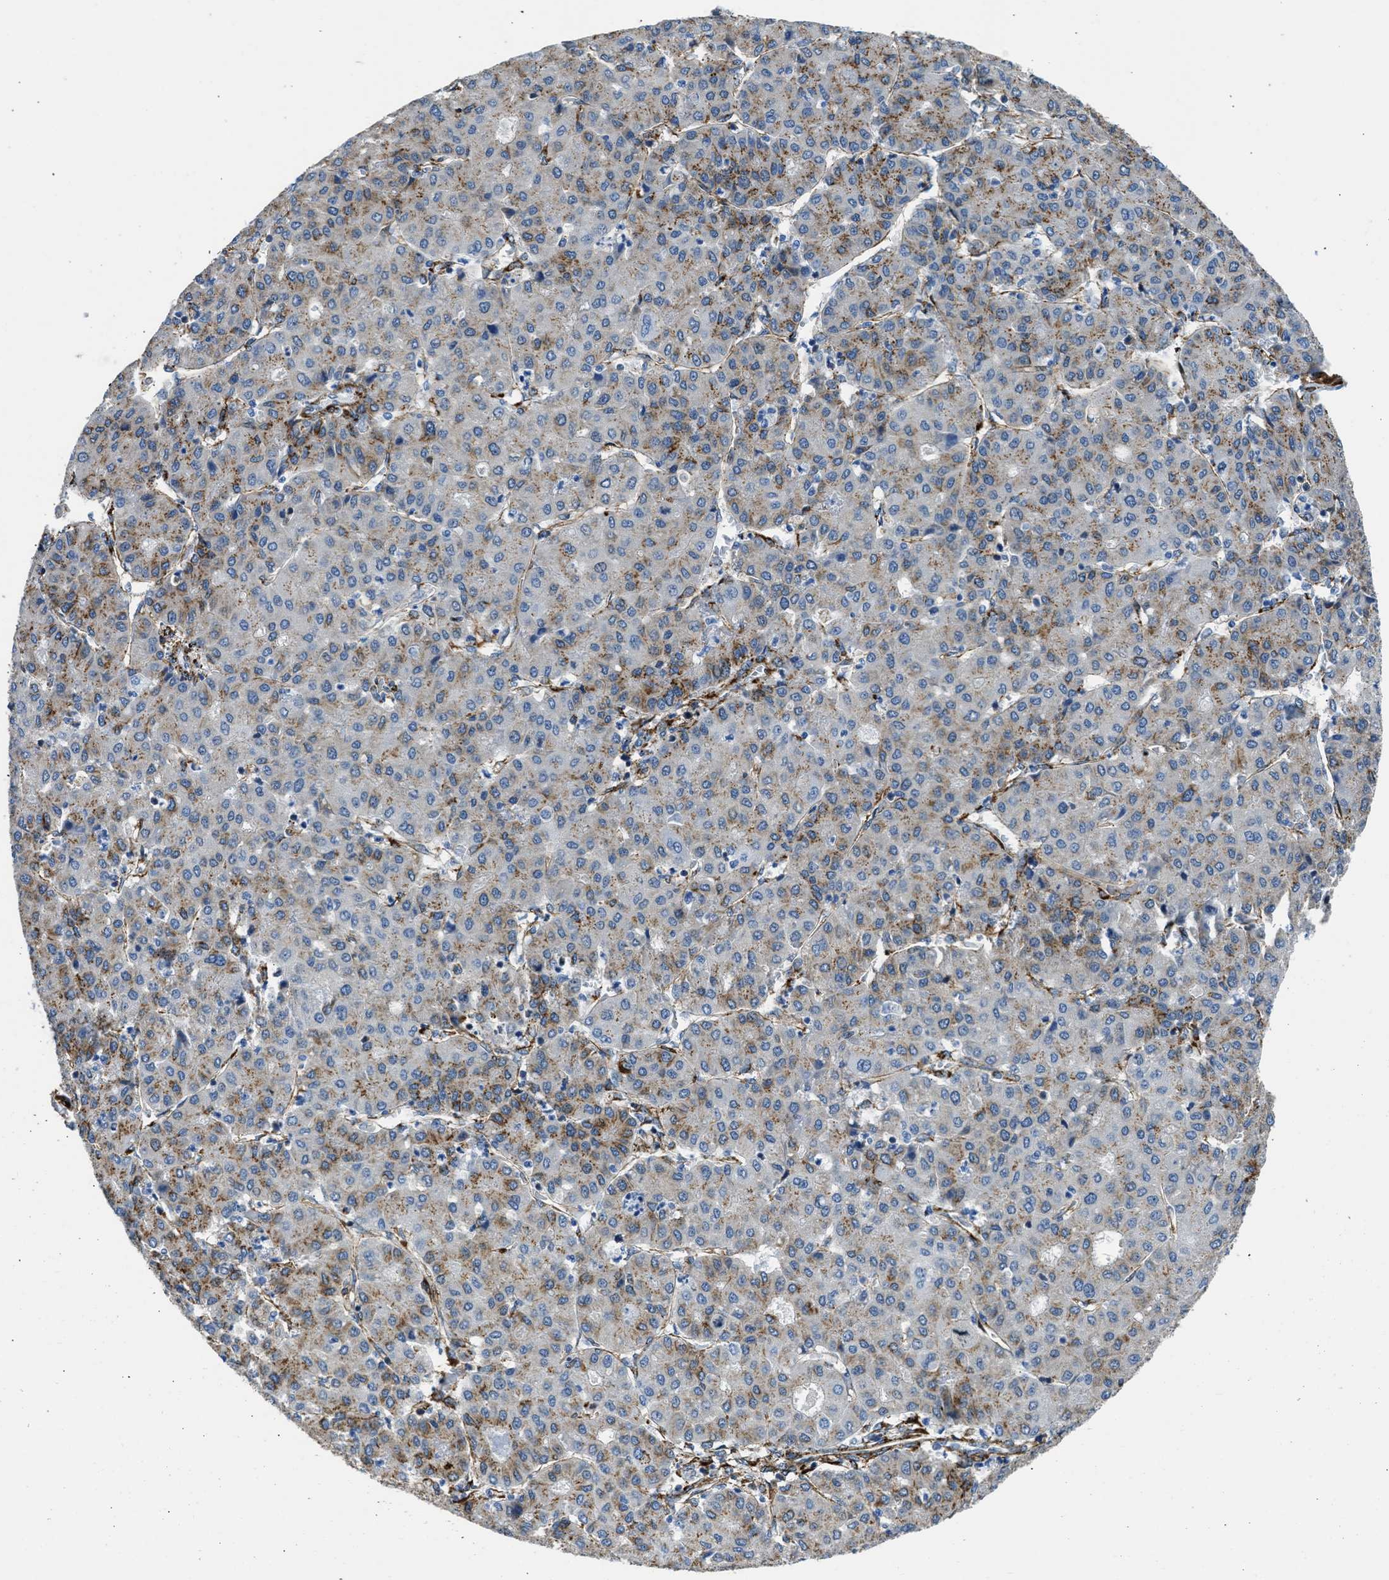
{"staining": {"intensity": "moderate", "quantity": "25%-75%", "location": "cytoplasmic/membranous"}, "tissue": "liver cancer", "cell_type": "Tumor cells", "image_type": "cancer", "snomed": [{"axis": "morphology", "description": "Carcinoma, Hepatocellular, NOS"}, {"axis": "topography", "description": "Liver"}], "caption": "A medium amount of moderate cytoplasmic/membranous expression is seen in approximately 25%-75% of tumor cells in liver hepatocellular carcinoma tissue.", "gene": "SEPTIN2", "patient": {"sex": "male", "age": 65}}